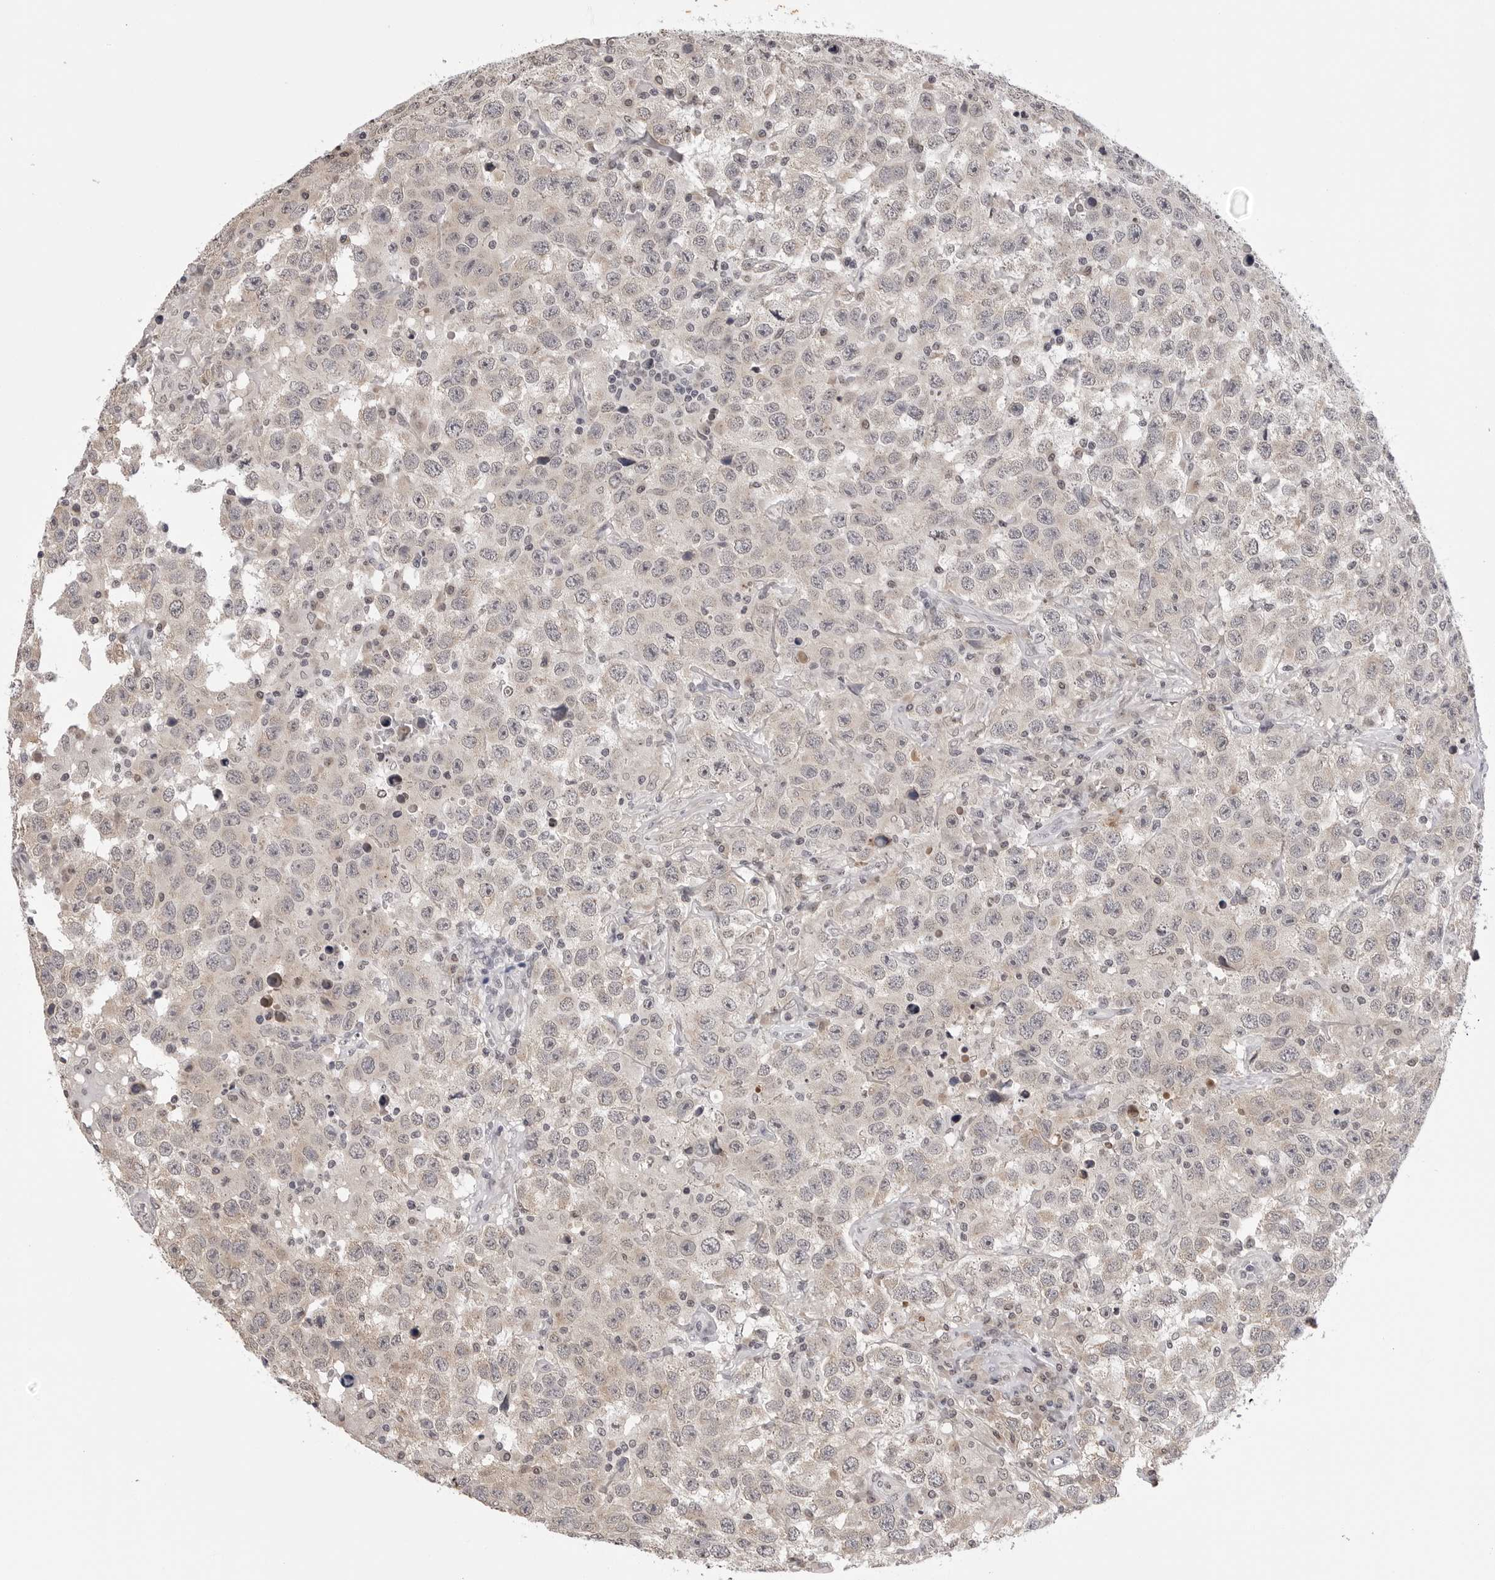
{"staining": {"intensity": "weak", "quantity": "<25%", "location": "cytoplasmic/membranous"}, "tissue": "testis cancer", "cell_type": "Tumor cells", "image_type": "cancer", "snomed": [{"axis": "morphology", "description": "Seminoma, NOS"}, {"axis": "topography", "description": "Testis"}], "caption": "There is no significant expression in tumor cells of testis cancer (seminoma).", "gene": "CDK20", "patient": {"sex": "male", "age": 41}}